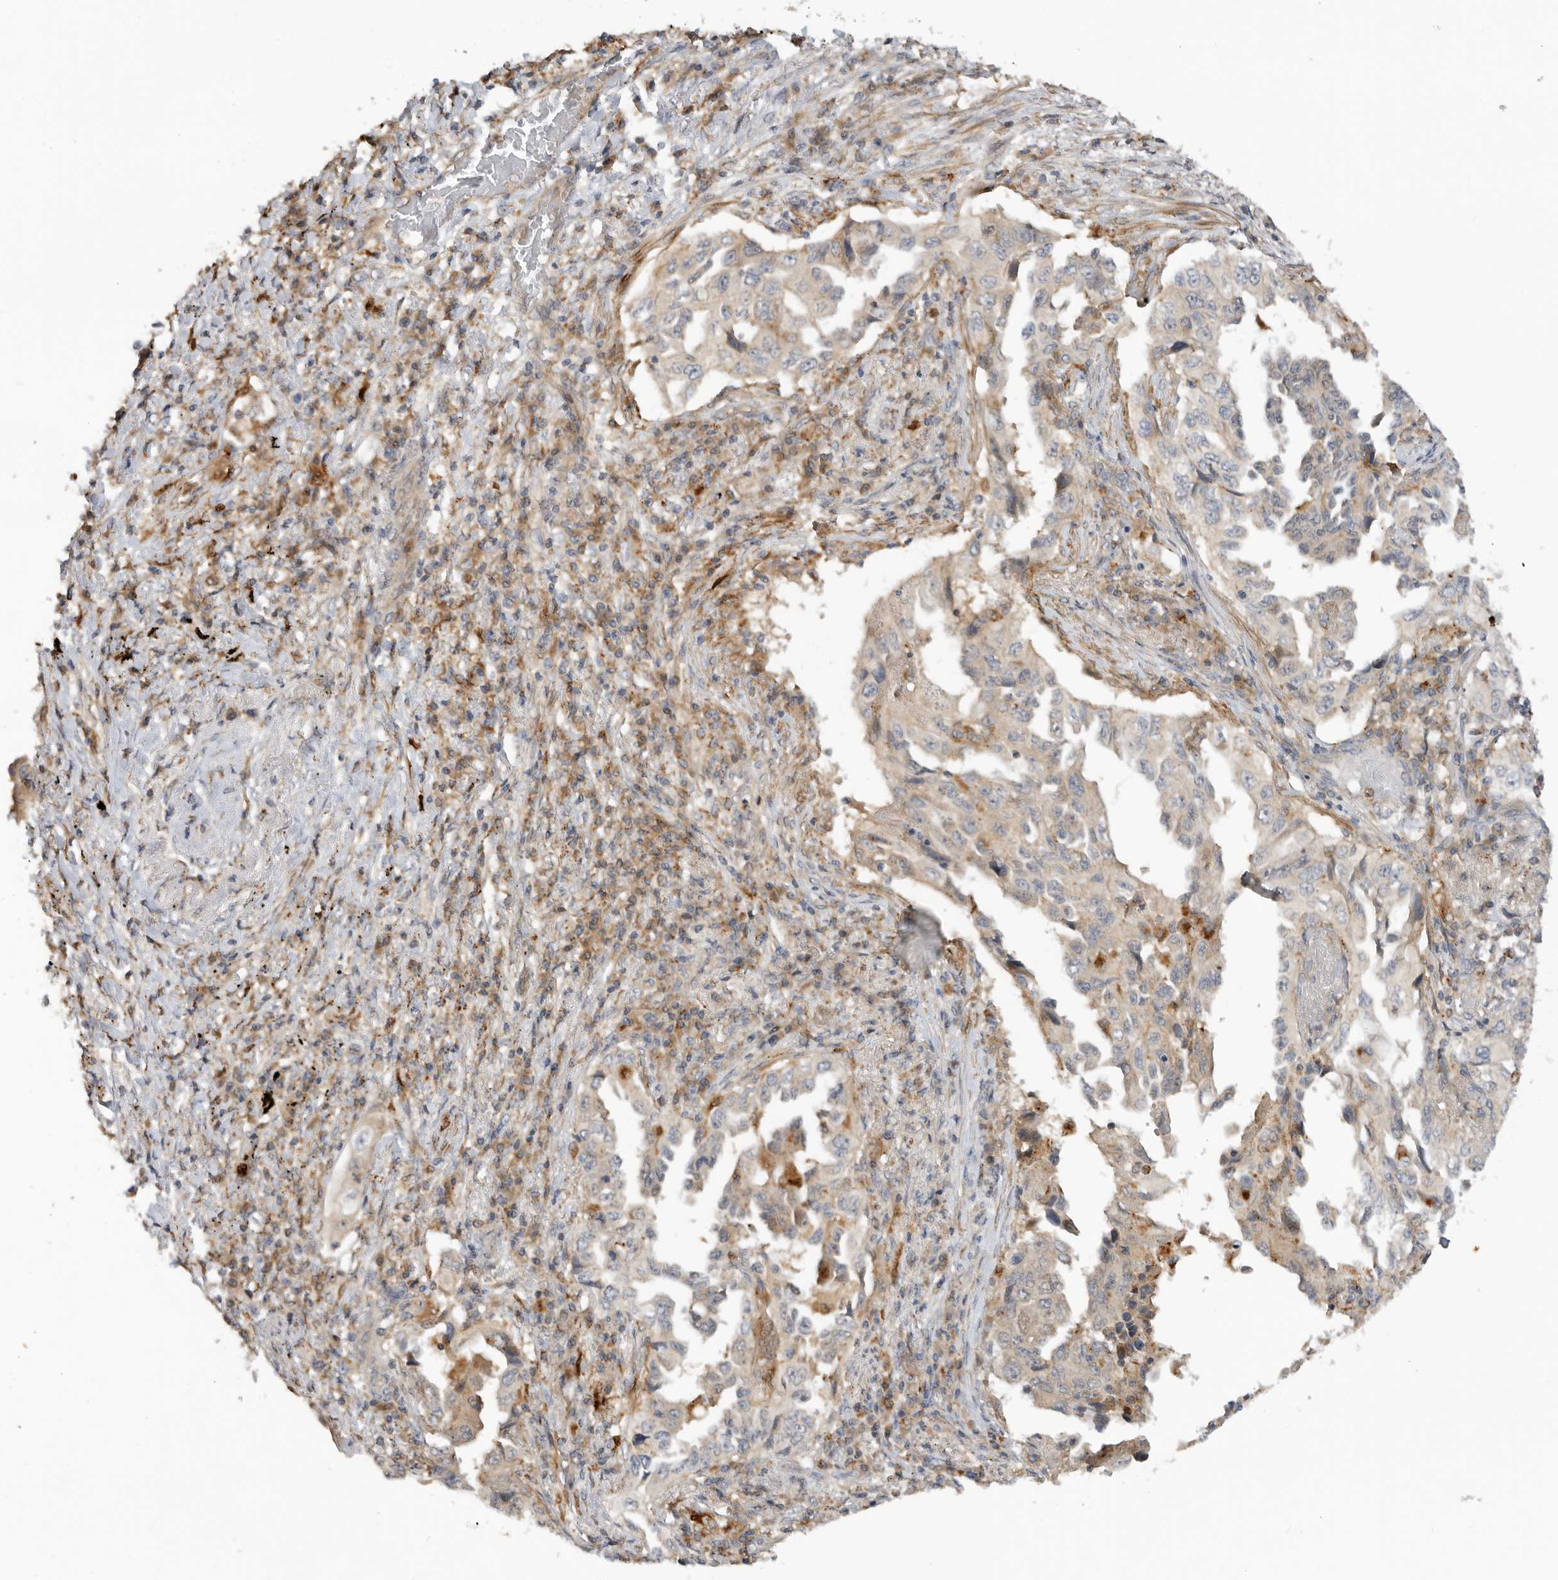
{"staining": {"intensity": "negative", "quantity": "none", "location": "none"}, "tissue": "lung cancer", "cell_type": "Tumor cells", "image_type": "cancer", "snomed": [{"axis": "morphology", "description": "Adenocarcinoma, NOS"}, {"axis": "topography", "description": "Lung"}], "caption": "Lung adenocarcinoma was stained to show a protein in brown. There is no significant positivity in tumor cells.", "gene": "GNE", "patient": {"sex": "female", "age": 51}}